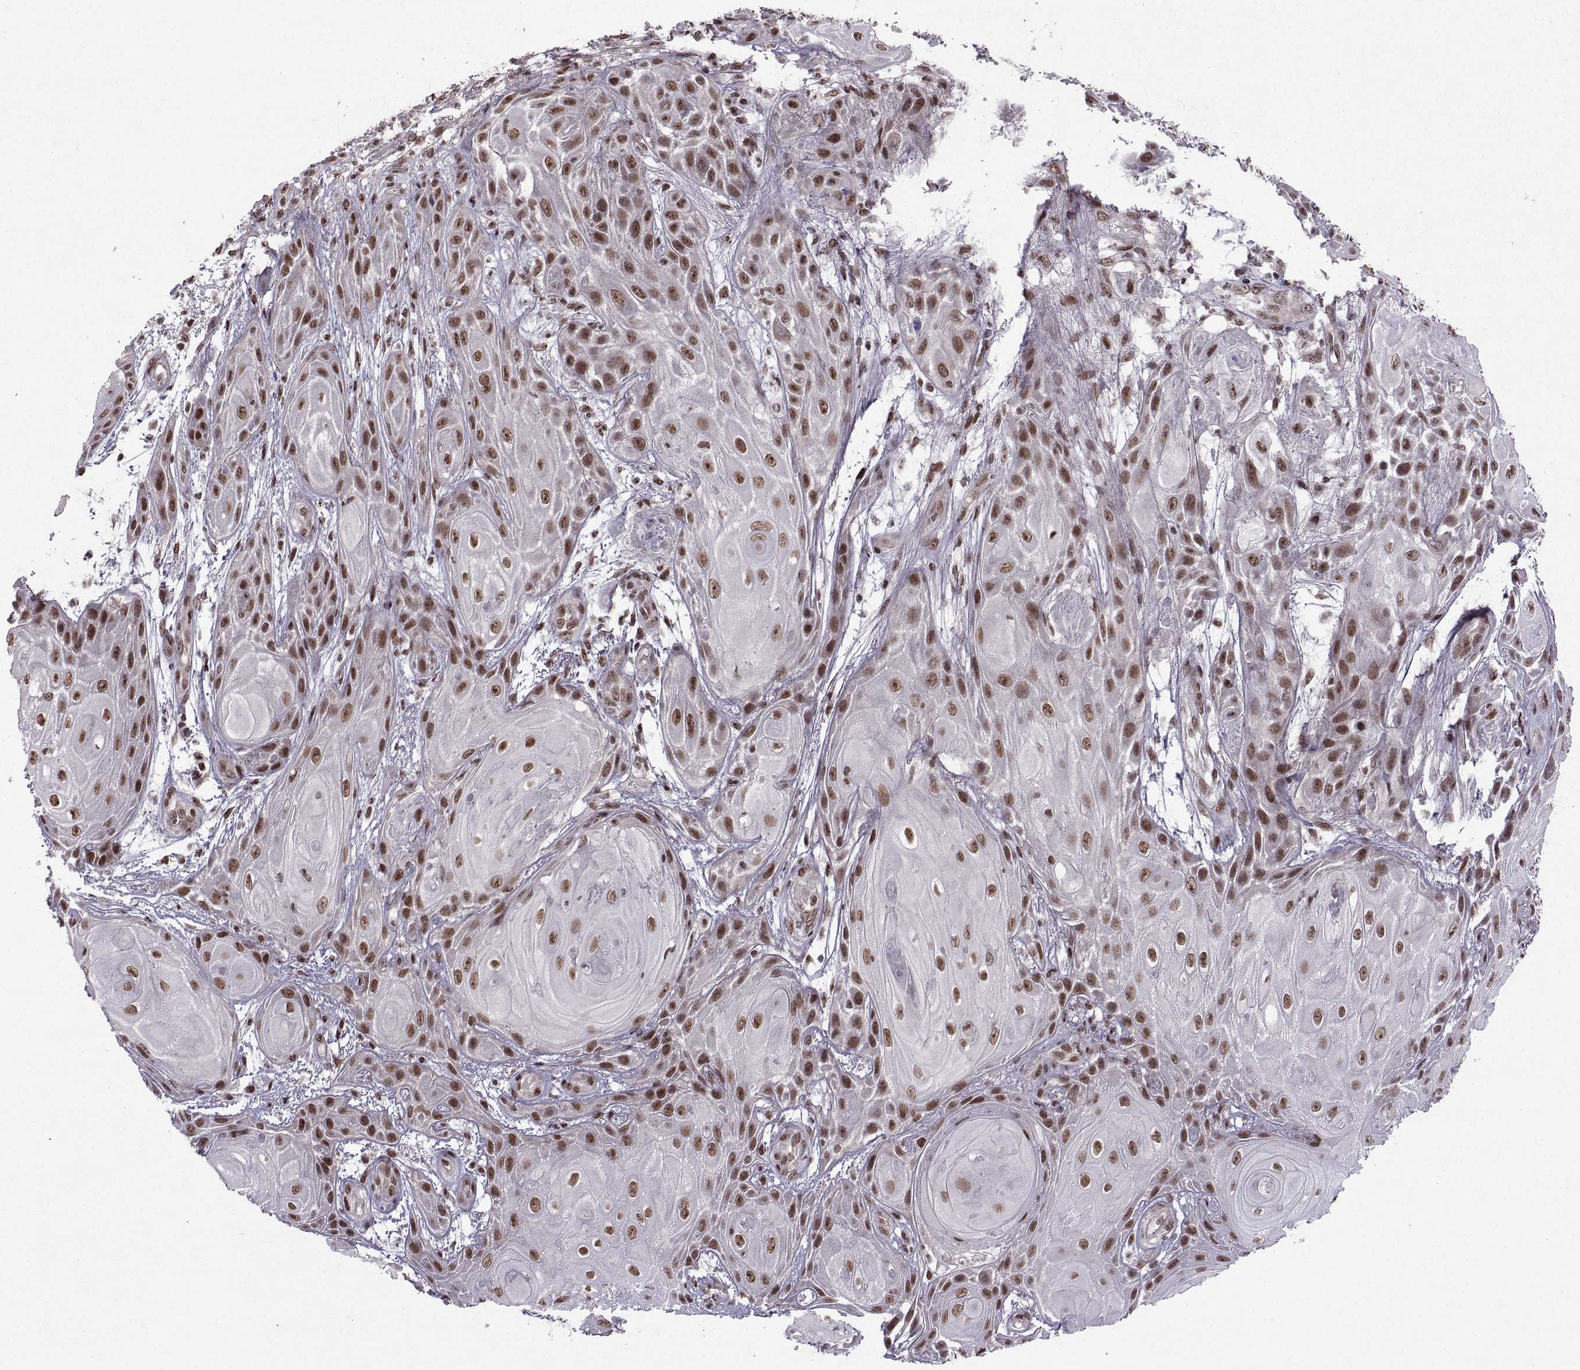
{"staining": {"intensity": "strong", "quantity": ">75%", "location": "nuclear"}, "tissue": "skin cancer", "cell_type": "Tumor cells", "image_type": "cancer", "snomed": [{"axis": "morphology", "description": "Squamous cell carcinoma, NOS"}, {"axis": "topography", "description": "Skin"}], "caption": "Protein staining of skin cancer (squamous cell carcinoma) tissue shows strong nuclear staining in about >75% of tumor cells.", "gene": "MT1E", "patient": {"sex": "male", "age": 62}}